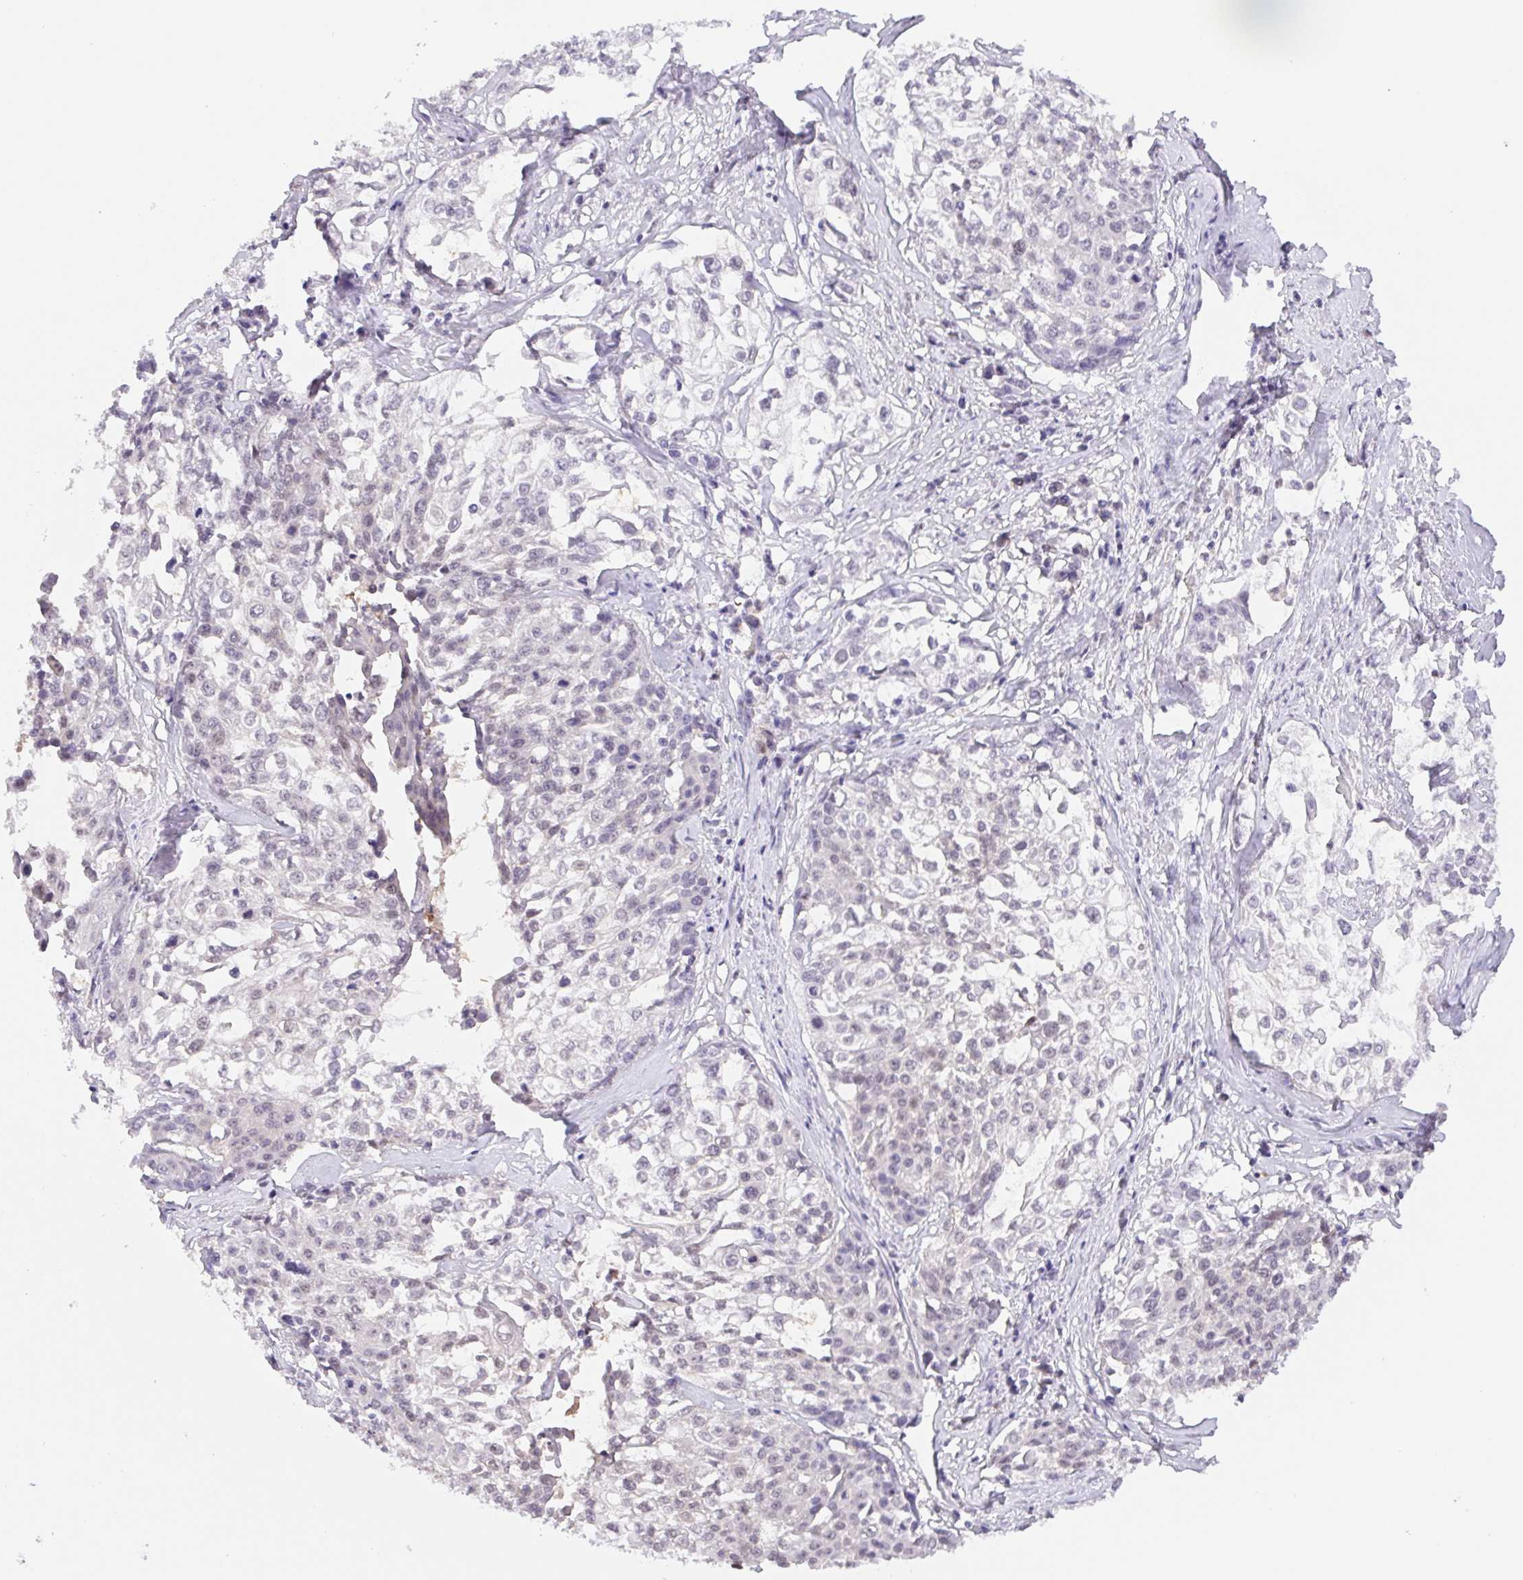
{"staining": {"intensity": "negative", "quantity": "none", "location": "none"}, "tissue": "cervical cancer", "cell_type": "Tumor cells", "image_type": "cancer", "snomed": [{"axis": "morphology", "description": "Squamous cell carcinoma, NOS"}, {"axis": "topography", "description": "Cervix"}], "caption": "IHC image of neoplastic tissue: human cervical squamous cell carcinoma stained with DAB (3,3'-diaminobenzidine) exhibits no significant protein staining in tumor cells.", "gene": "L3MBTL4", "patient": {"sex": "female", "age": 39}}